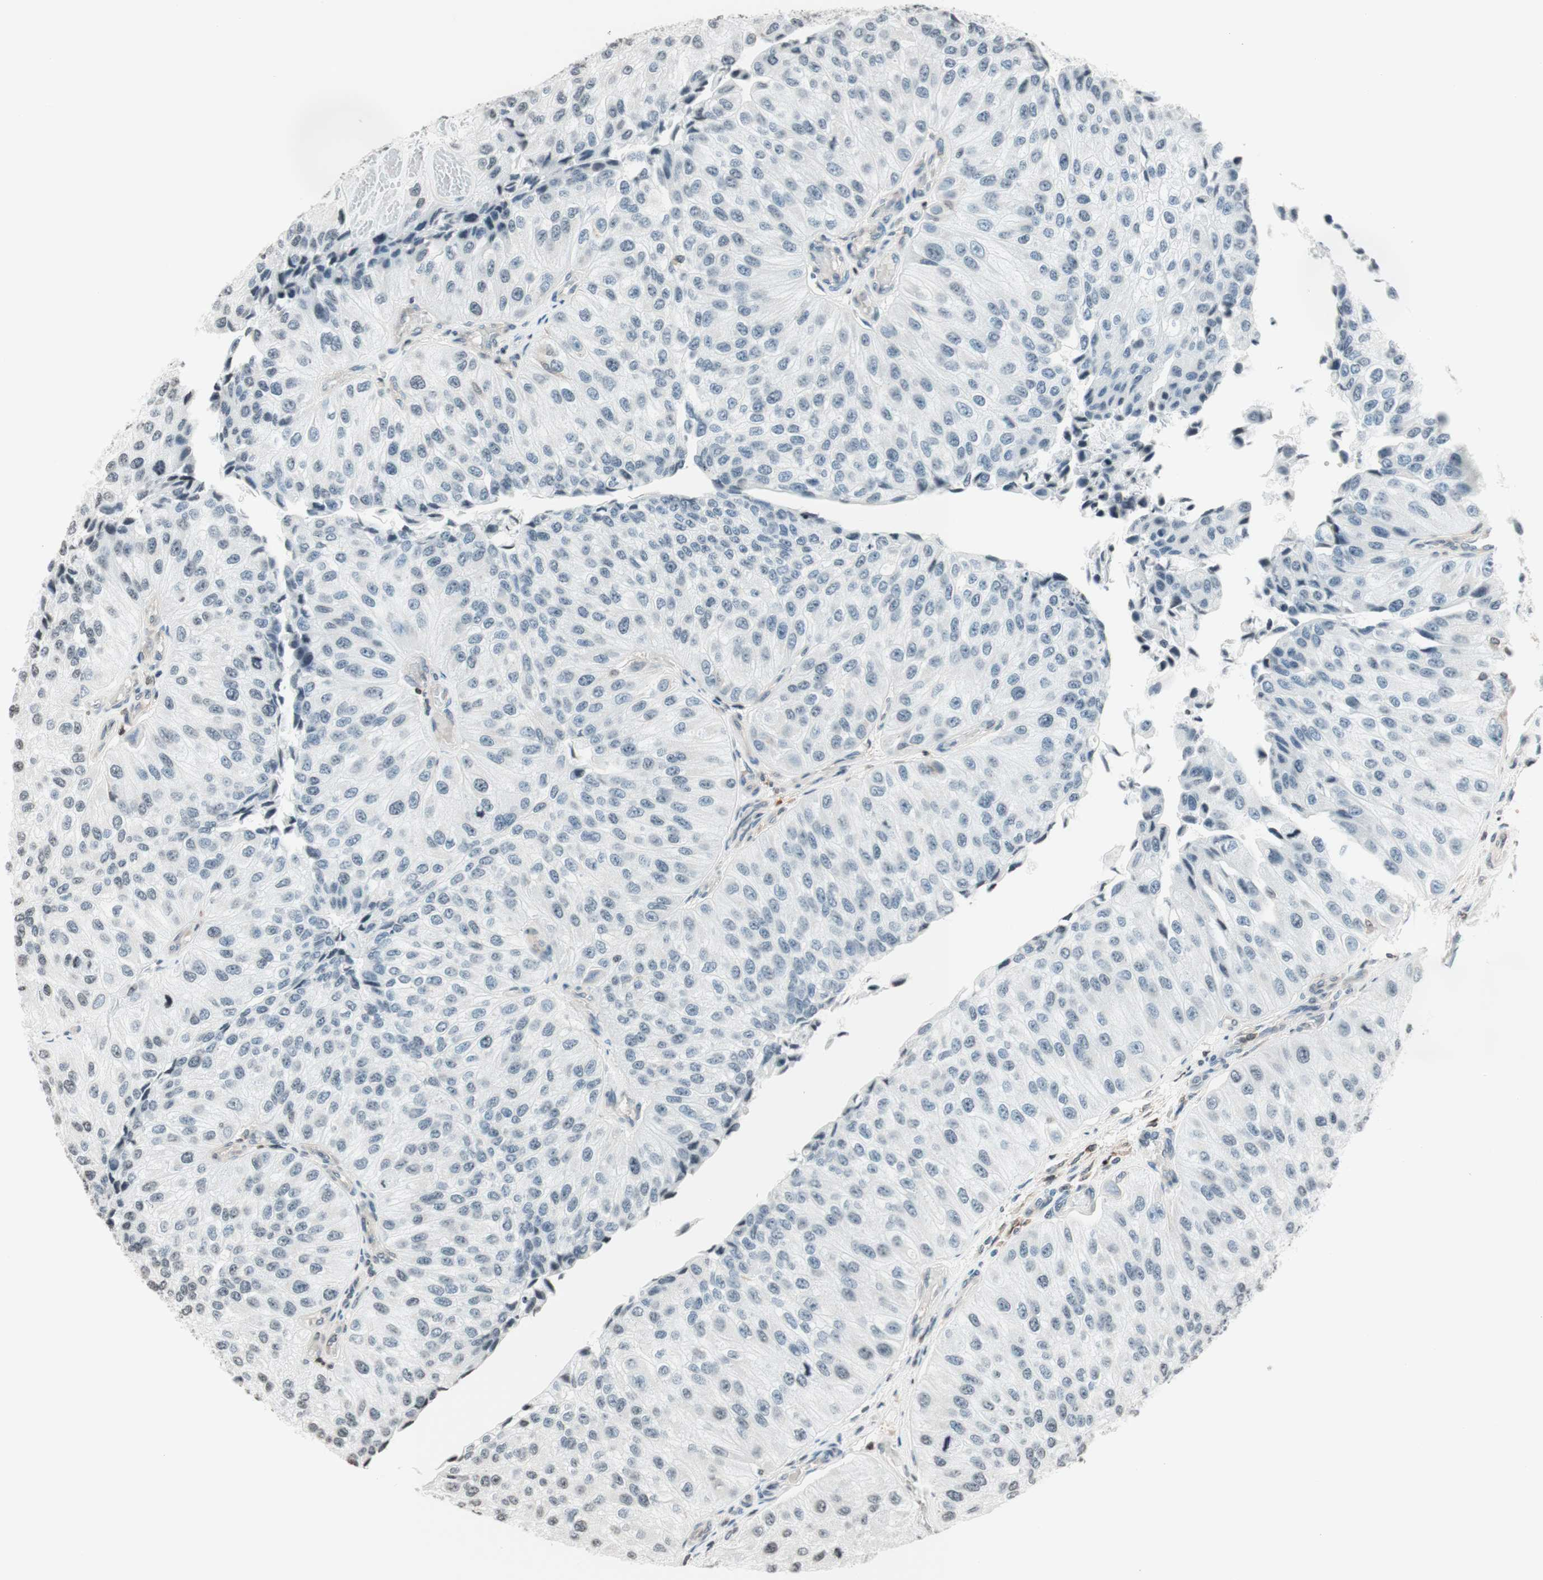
{"staining": {"intensity": "negative", "quantity": "none", "location": "none"}, "tissue": "urothelial cancer", "cell_type": "Tumor cells", "image_type": "cancer", "snomed": [{"axis": "morphology", "description": "Urothelial carcinoma, High grade"}, {"axis": "topography", "description": "Kidney"}, {"axis": "topography", "description": "Urinary bladder"}], "caption": "This is an immunohistochemistry histopathology image of urothelial cancer. There is no expression in tumor cells.", "gene": "WIPF1", "patient": {"sex": "male", "age": 77}}